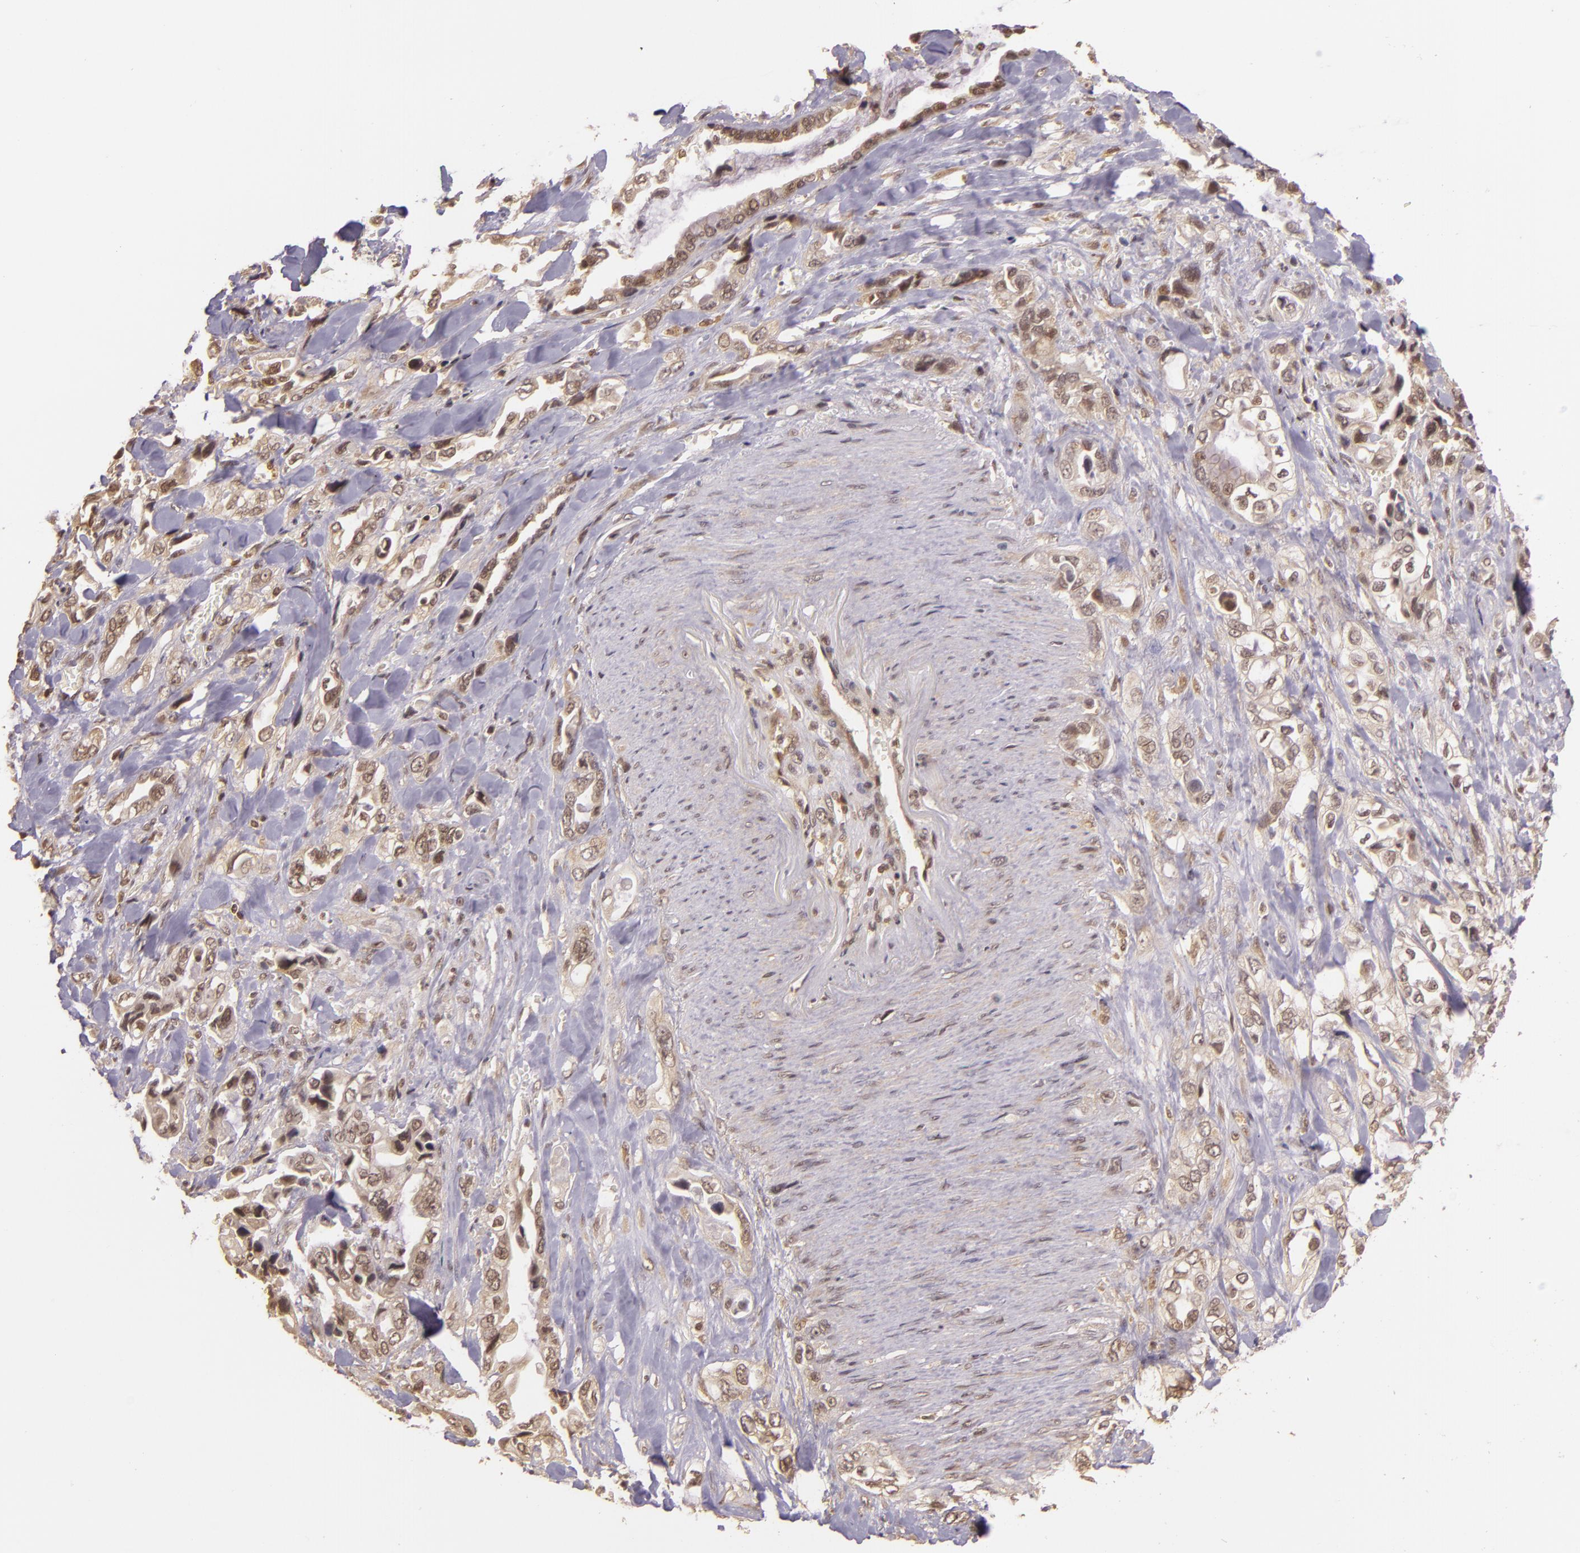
{"staining": {"intensity": "weak", "quantity": "25%-75%", "location": "nuclear"}, "tissue": "pancreatic cancer", "cell_type": "Tumor cells", "image_type": "cancer", "snomed": [{"axis": "morphology", "description": "Adenocarcinoma, NOS"}, {"axis": "topography", "description": "Pancreas"}], "caption": "Protein staining displays weak nuclear positivity in about 25%-75% of tumor cells in pancreatic cancer (adenocarcinoma). (DAB (3,3'-diaminobenzidine) = brown stain, brightfield microscopy at high magnification).", "gene": "TXNRD2", "patient": {"sex": "male", "age": 69}}